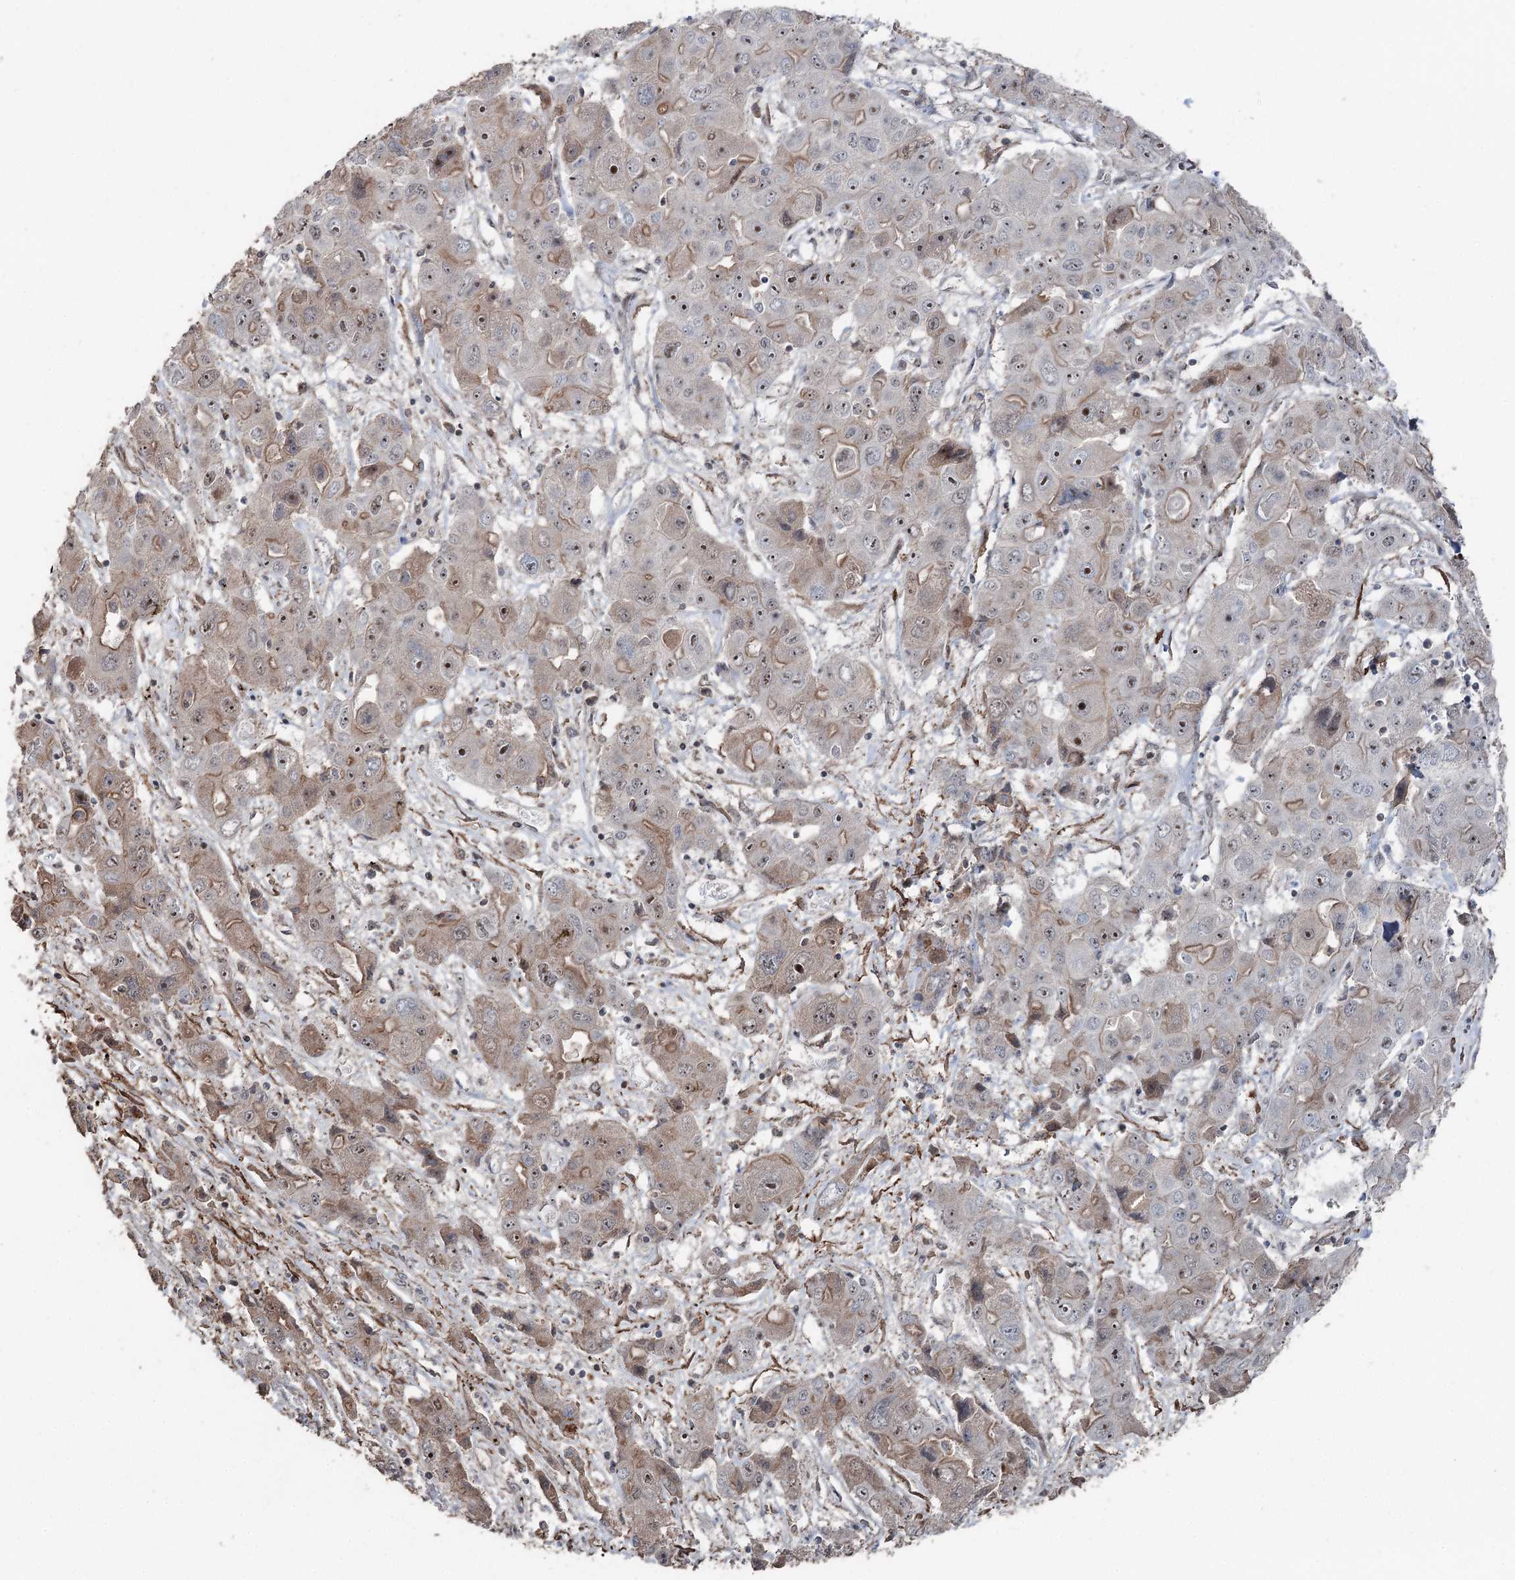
{"staining": {"intensity": "moderate", "quantity": "<25%", "location": "cytoplasmic/membranous"}, "tissue": "liver cancer", "cell_type": "Tumor cells", "image_type": "cancer", "snomed": [{"axis": "morphology", "description": "Cholangiocarcinoma"}, {"axis": "topography", "description": "Liver"}], "caption": "A brown stain shows moderate cytoplasmic/membranous staining of a protein in liver cholangiocarcinoma tumor cells. (DAB (3,3'-diaminobenzidine) = brown stain, brightfield microscopy at high magnification).", "gene": "CCDC82", "patient": {"sex": "male", "age": 67}}